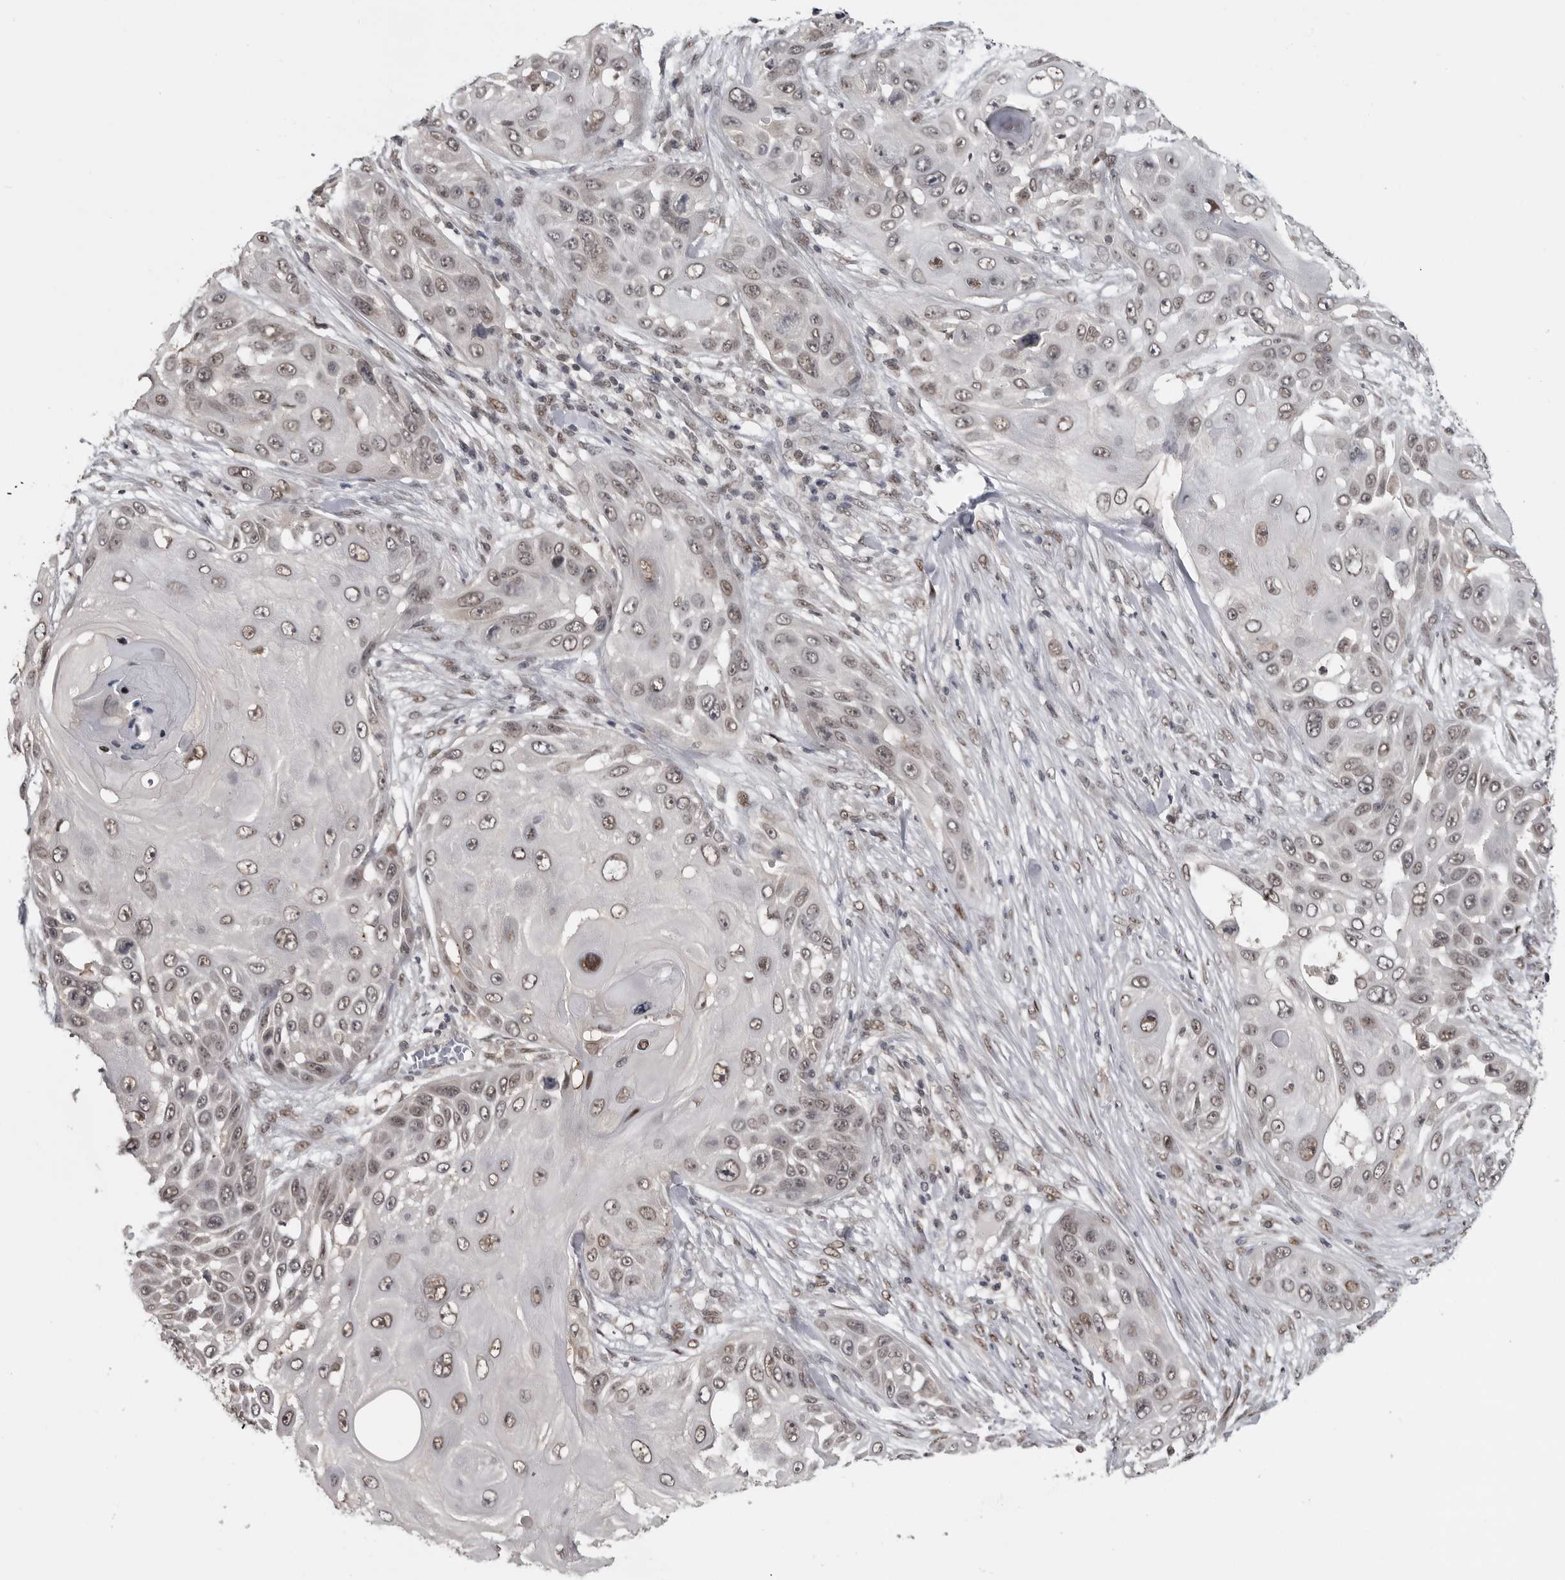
{"staining": {"intensity": "weak", "quantity": ">75%", "location": "nuclear"}, "tissue": "skin cancer", "cell_type": "Tumor cells", "image_type": "cancer", "snomed": [{"axis": "morphology", "description": "Squamous cell carcinoma, NOS"}, {"axis": "topography", "description": "Skin"}], "caption": "DAB (3,3'-diaminobenzidine) immunohistochemical staining of skin cancer reveals weak nuclear protein staining in about >75% of tumor cells. Nuclei are stained in blue.", "gene": "C8orf58", "patient": {"sex": "female", "age": 44}}